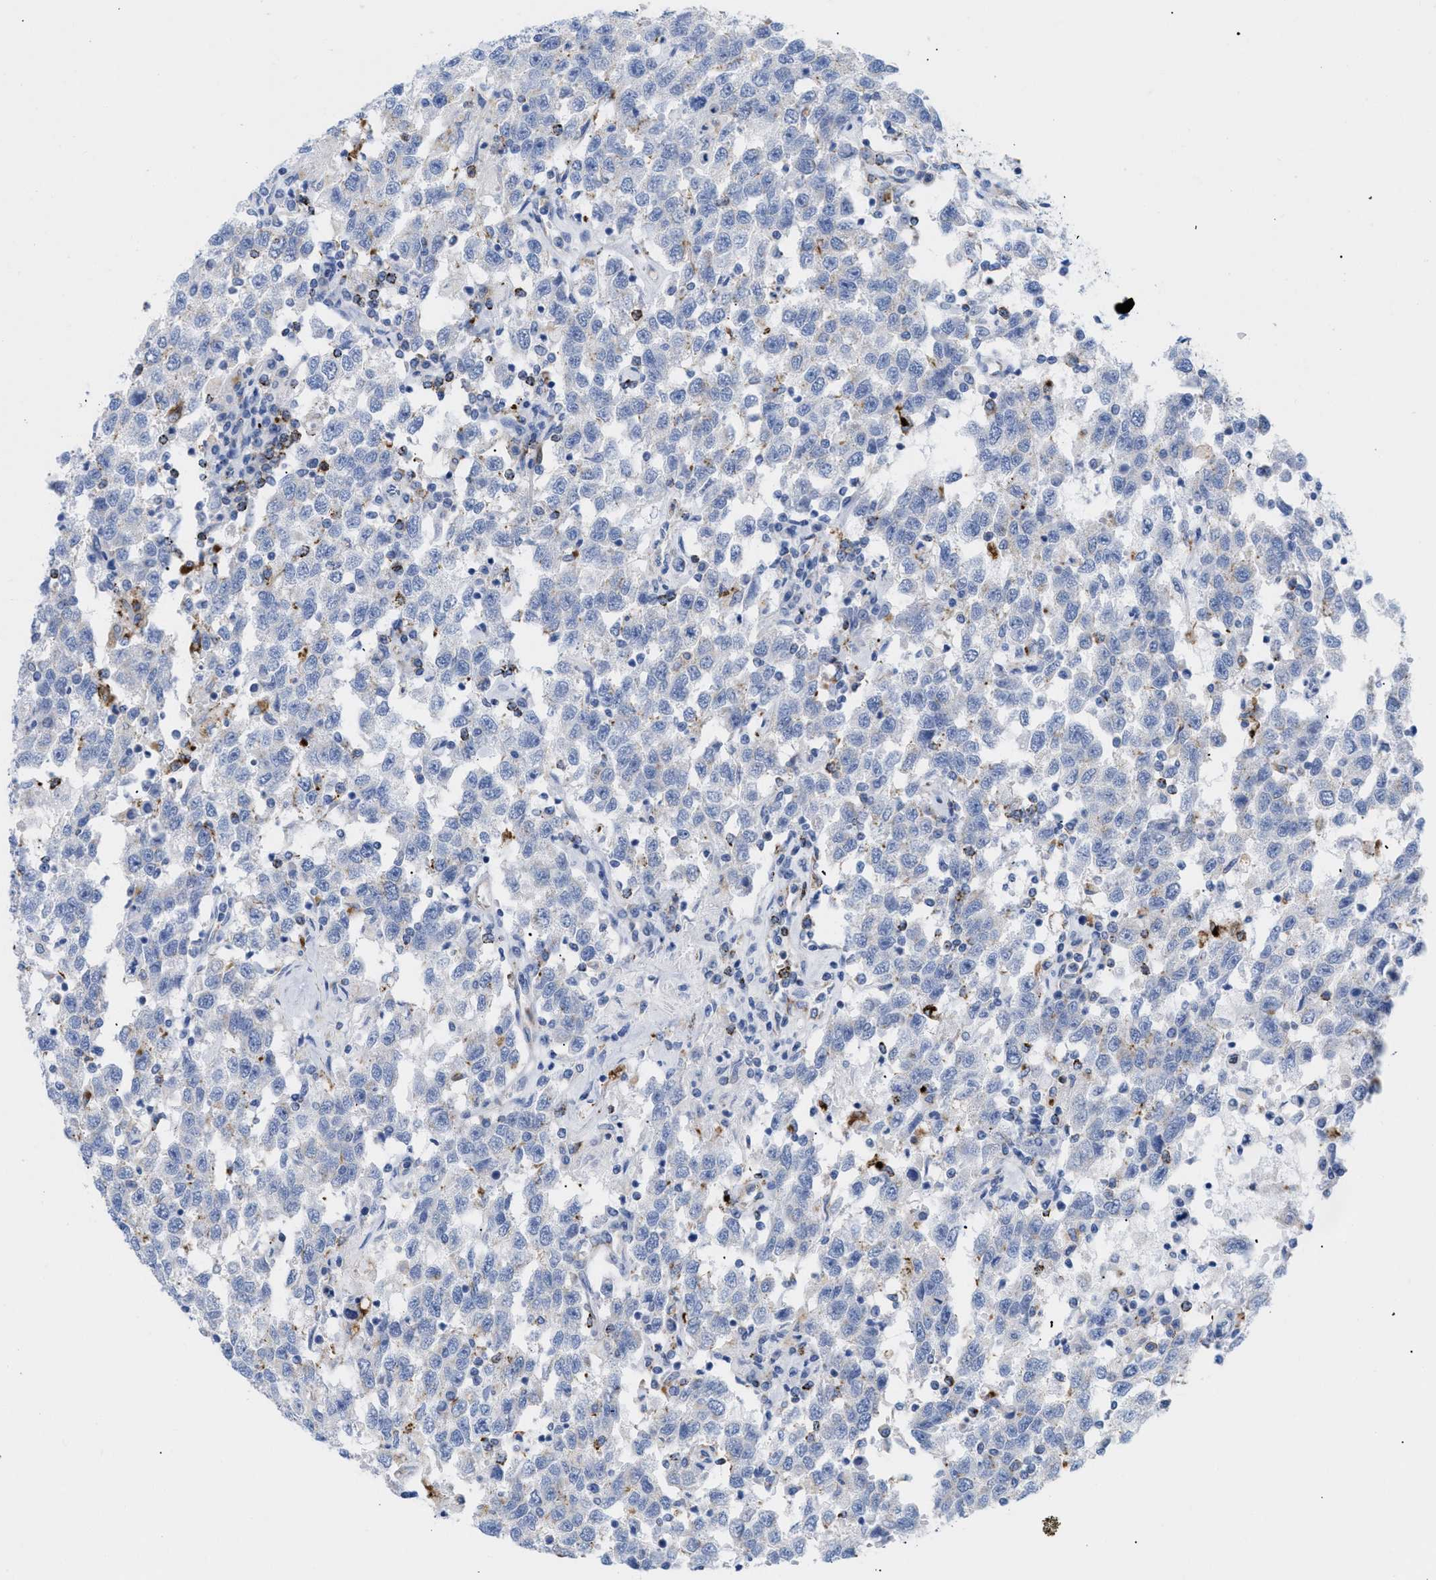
{"staining": {"intensity": "negative", "quantity": "none", "location": "none"}, "tissue": "testis cancer", "cell_type": "Tumor cells", "image_type": "cancer", "snomed": [{"axis": "morphology", "description": "Seminoma, NOS"}, {"axis": "topography", "description": "Testis"}], "caption": "The image reveals no staining of tumor cells in testis seminoma.", "gene": "DRAM2", "patient": {"sex": "male", "age": 41}}